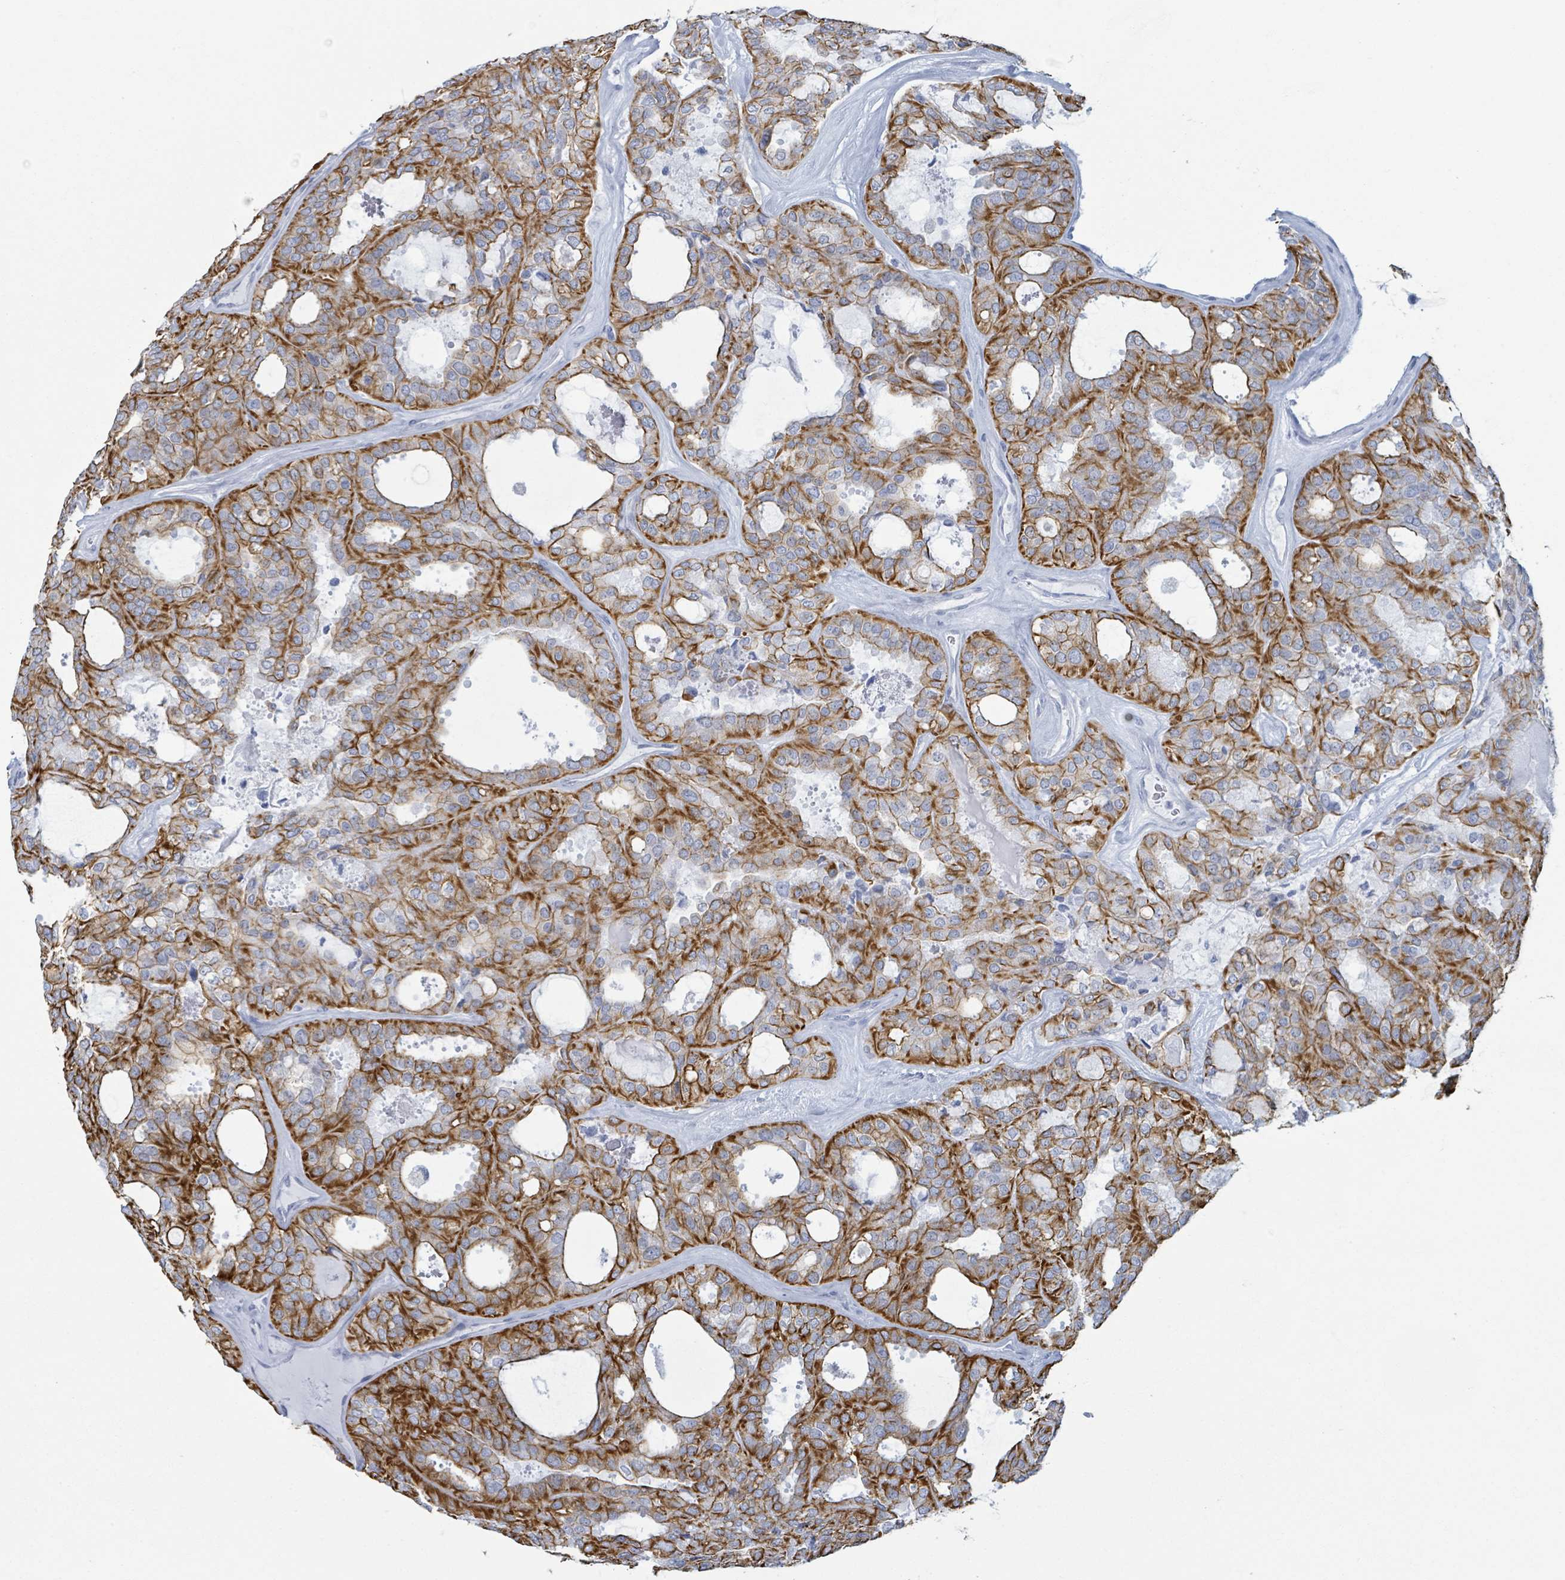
{"staining": {"intensity": "strong", "quantity": ">75%", "location": "cytoplasmic/membranous"}, "tissue": "thyroid cancer", "cell_type": "Tumor cells", "image_type": "cancer", "snomed": [{"axis": "morphology", "description": "Follicular adenoma carcinoma, NOS"}, {"axis": "topography", "description": "Thyroid gland"}], "caption": "Protein analysis of follicular adenoma carcinoma (thyroid) tissue displays strong cytoplasmic/membranous positivity in approximately >75% of tumor cells. The protein of interest is stained brown, and the nuclei are stained in blue (DAB (3,3'-diaminobenzidine) IHC with brightfield microscopy, high magnification).", "gene": "KRT8", "patient": {"sex": "male", "age": 75}}